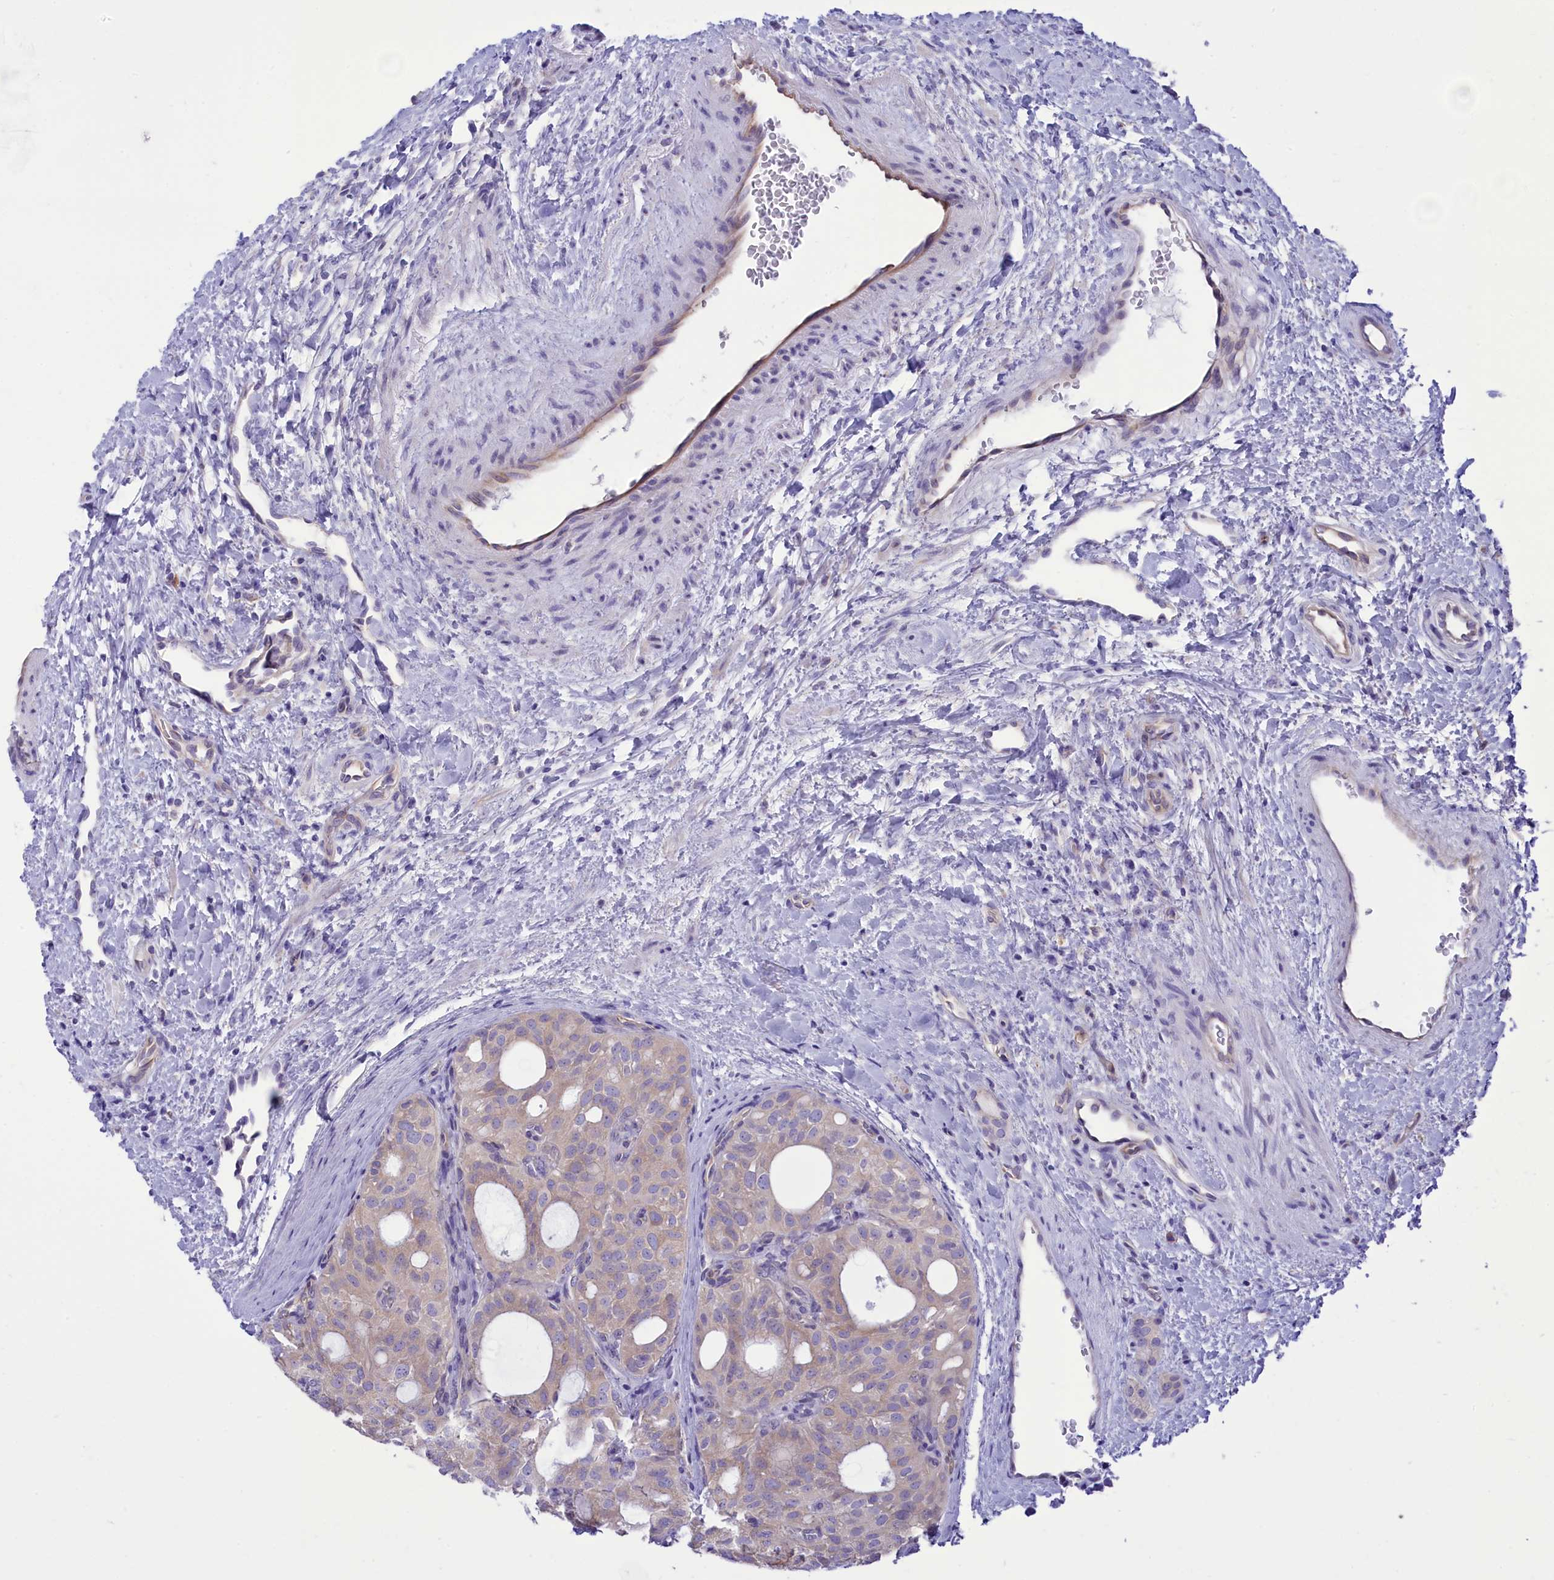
{"staining": {"intensity": "negative", "quantity": "none", "location": "none"}, "tissue": "thyroid cancer", "cell_type": "Tumor cells", "image_type": "cancer", "snomed": [{"axis": "morphology", "description": "Follicular adenoma carcinoma, NOS"}, {"axis": "topography", "description": "Thyroid gland"}], "caption": "Tumor cells are negative for protein expression in human thyroid cancer (follicular adenoma carcinoma).", "gene": "DCAF16", "patient": {"sex": "male", "age": 75}}